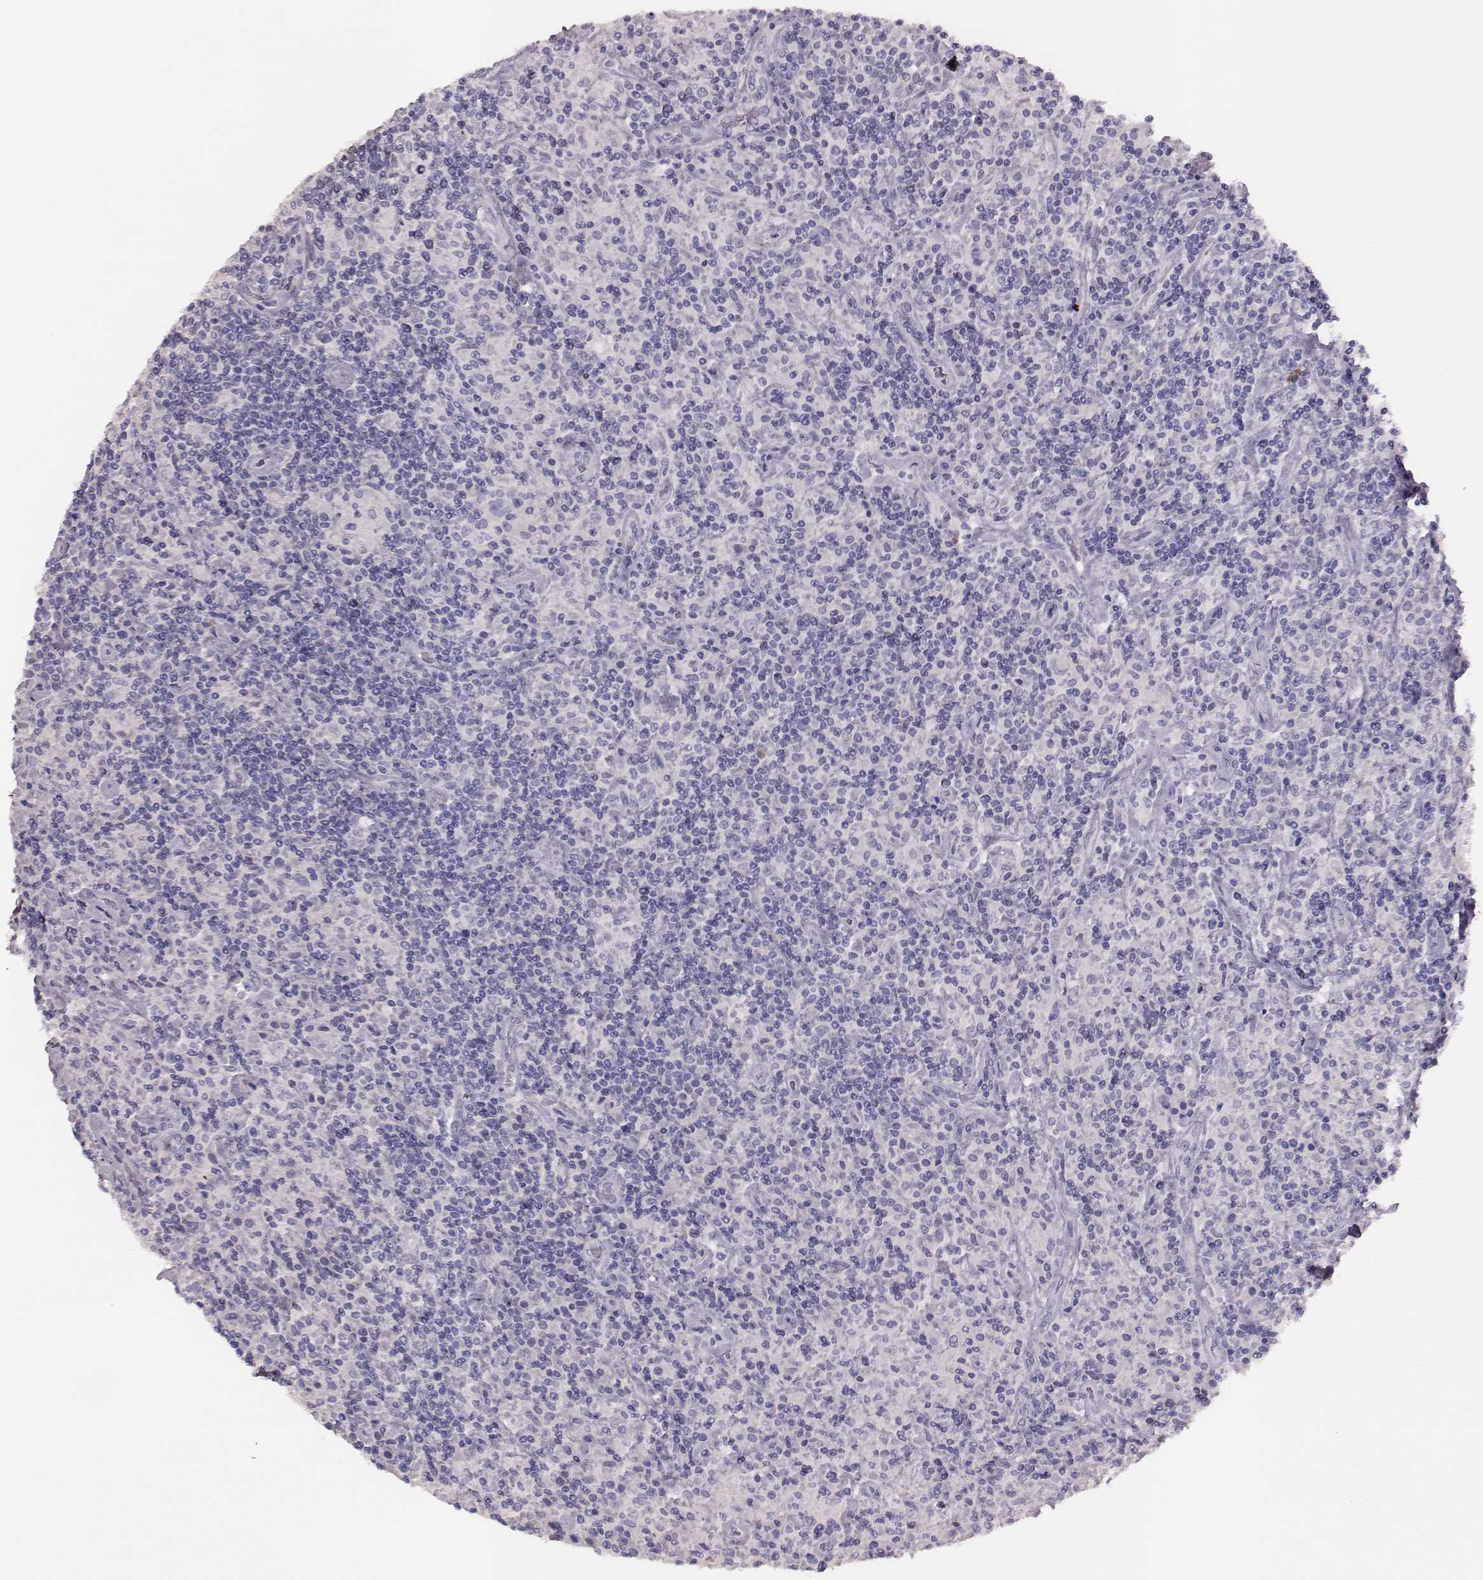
{"staining": {"intensity": "negative", "quantity": "none", "location": "none"}, "tissue": "lymphoma", "cell_type": "Tumor cells", "image_type": "cancer", "snomed": [{"axis": "morphology", "description": "Hodgkin's disease, NOS"}, {"axis": "topography", "description": "Lymph node"}], "caption": "A high-resolution histopathology image shows immunohistochemistry (IHC) staining of lymphoma, which reveals no significant expression in tumor cells. Nuclei are stained in blue.", "gene": "P2RY10", "patient": {"sex": "male", "age": 70}}